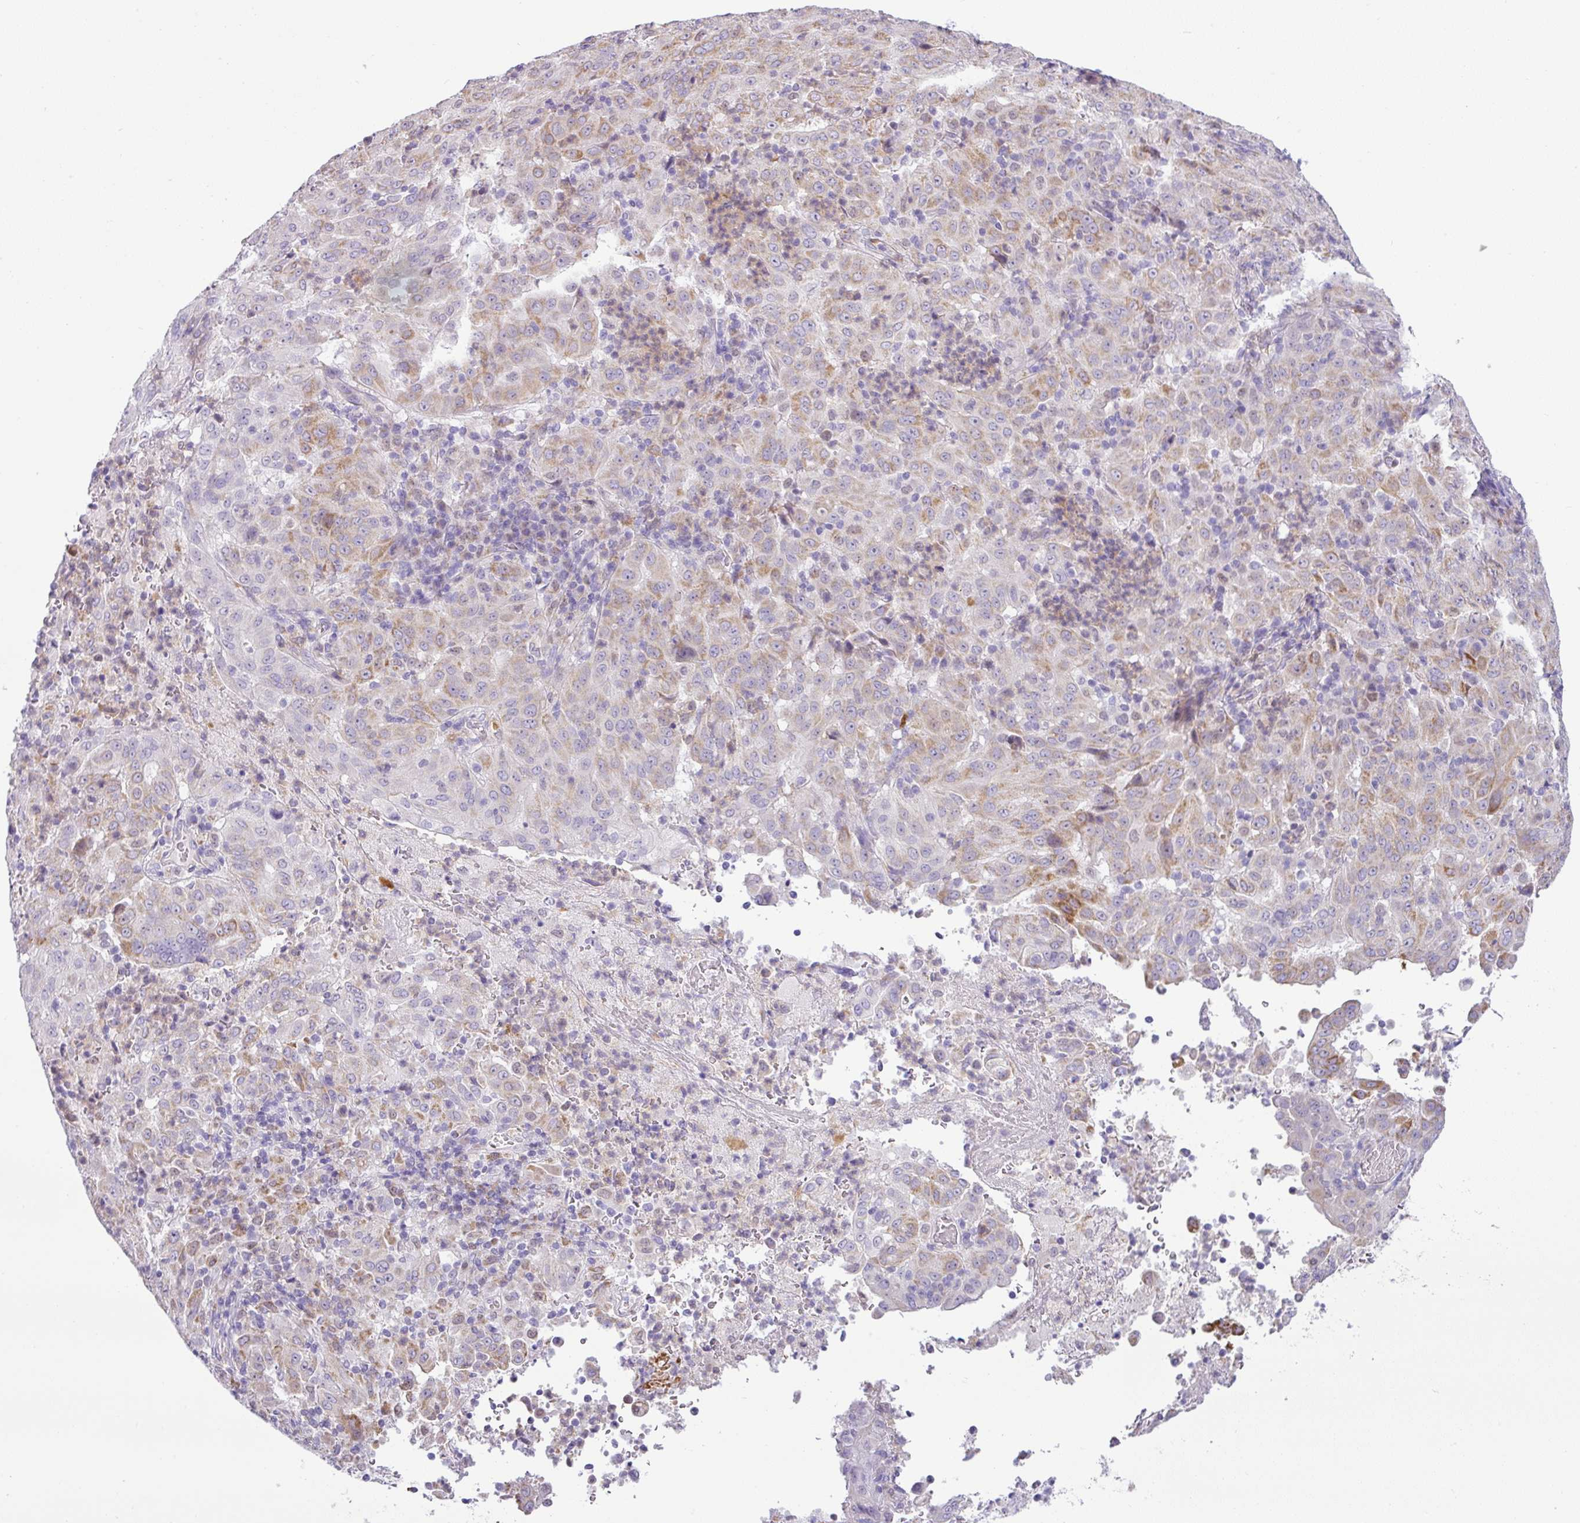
{"staining": {"intensity": "moderate", "quantity": "<25%", "location": "cytoplasmic/membranous"}, "tissue": "pancreatic cancer", "cell_type": "Tumor cells", "image_type": "cancer", "snomed": [{"axis": "morphology", "description": "Adenocarcinoma, NOS"}, {"axis": "topography", "description": "Pancreas"}], "caption": "IHC micrograph of neoplastic tissue: human adenocarcinoma (pancreatic) stained using immunohistochemistry (IHC) reveals low levels of moderate protein expression localized specifically in the cytoplasmic/membranous of tumor cells, appearing as a cytoplasmic/membranous brown color.", "gene": "HMCN2", "patient": {"sex": "male", "age": 63}}